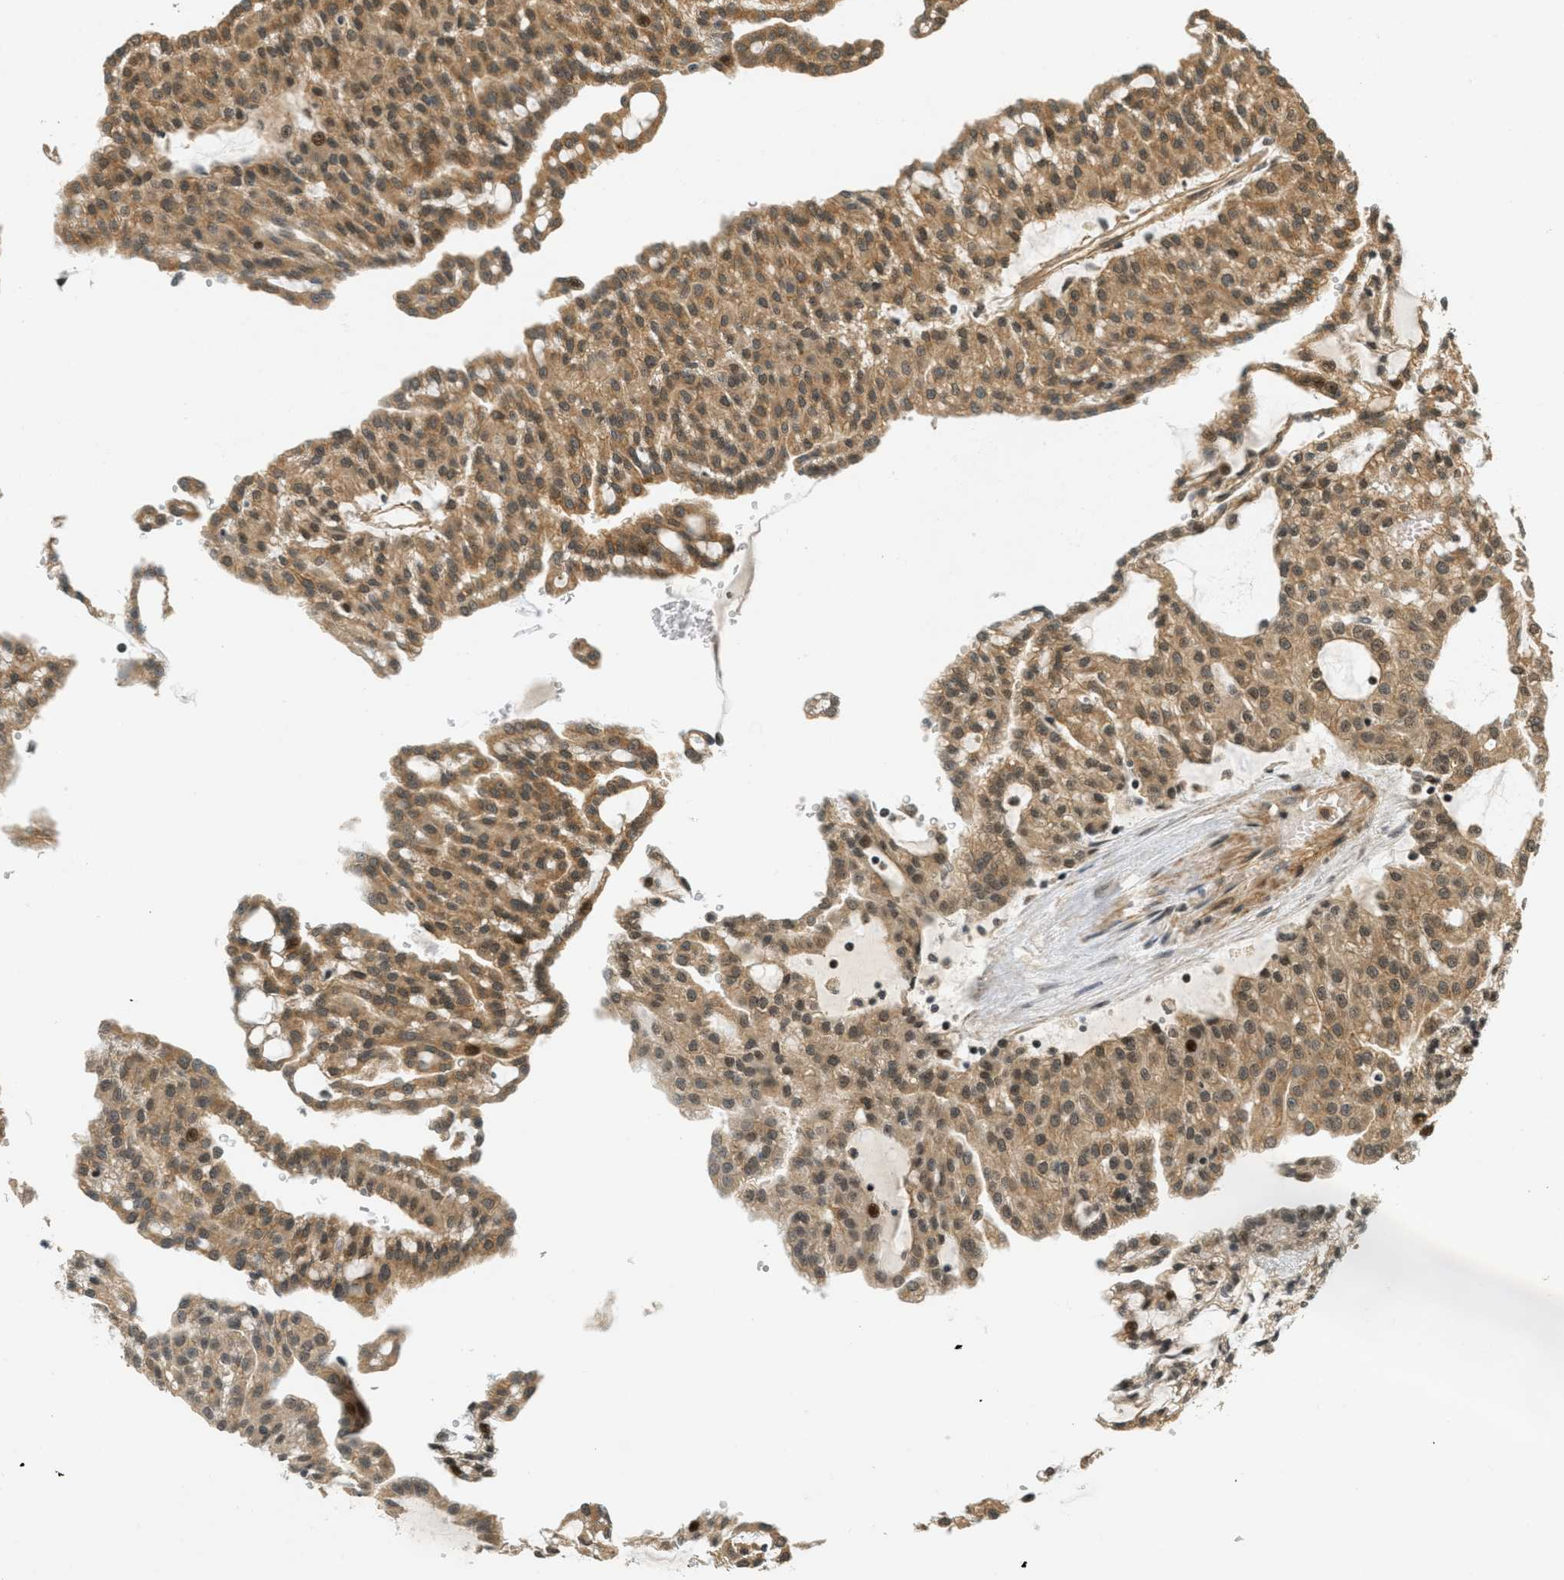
{"staining": {"intensity": "moderate", "quantity": ">75%", "location": "cytoplasmic/membranous,nuclear"}, "tissue": "renal cancer", "cell_type": "Tumor cells", "image_type": "cancer", "snomed": [{"axis": "morphology", "description": "Adenocarcinoma, NOS"}, {"axis": "topography", "description": "Kidney"}], "caption": "Immunohistochemistry staining of adenocarcinoma (renal), which demonstrates medium levels of moderate cytoplasmic/membranous and nuclear staining in approximately >75% of tumor cells indicating moderate cytoplasmic/membranous and nuclear protein staining. The staining was performed using DAB (3,3'-diaminobenzidine) (brown) for protein detection and nuclei were counterstained in hematoxylin (blue).", "gene": "FOXM1", "patient": {"sex": "male", "age": 63}}